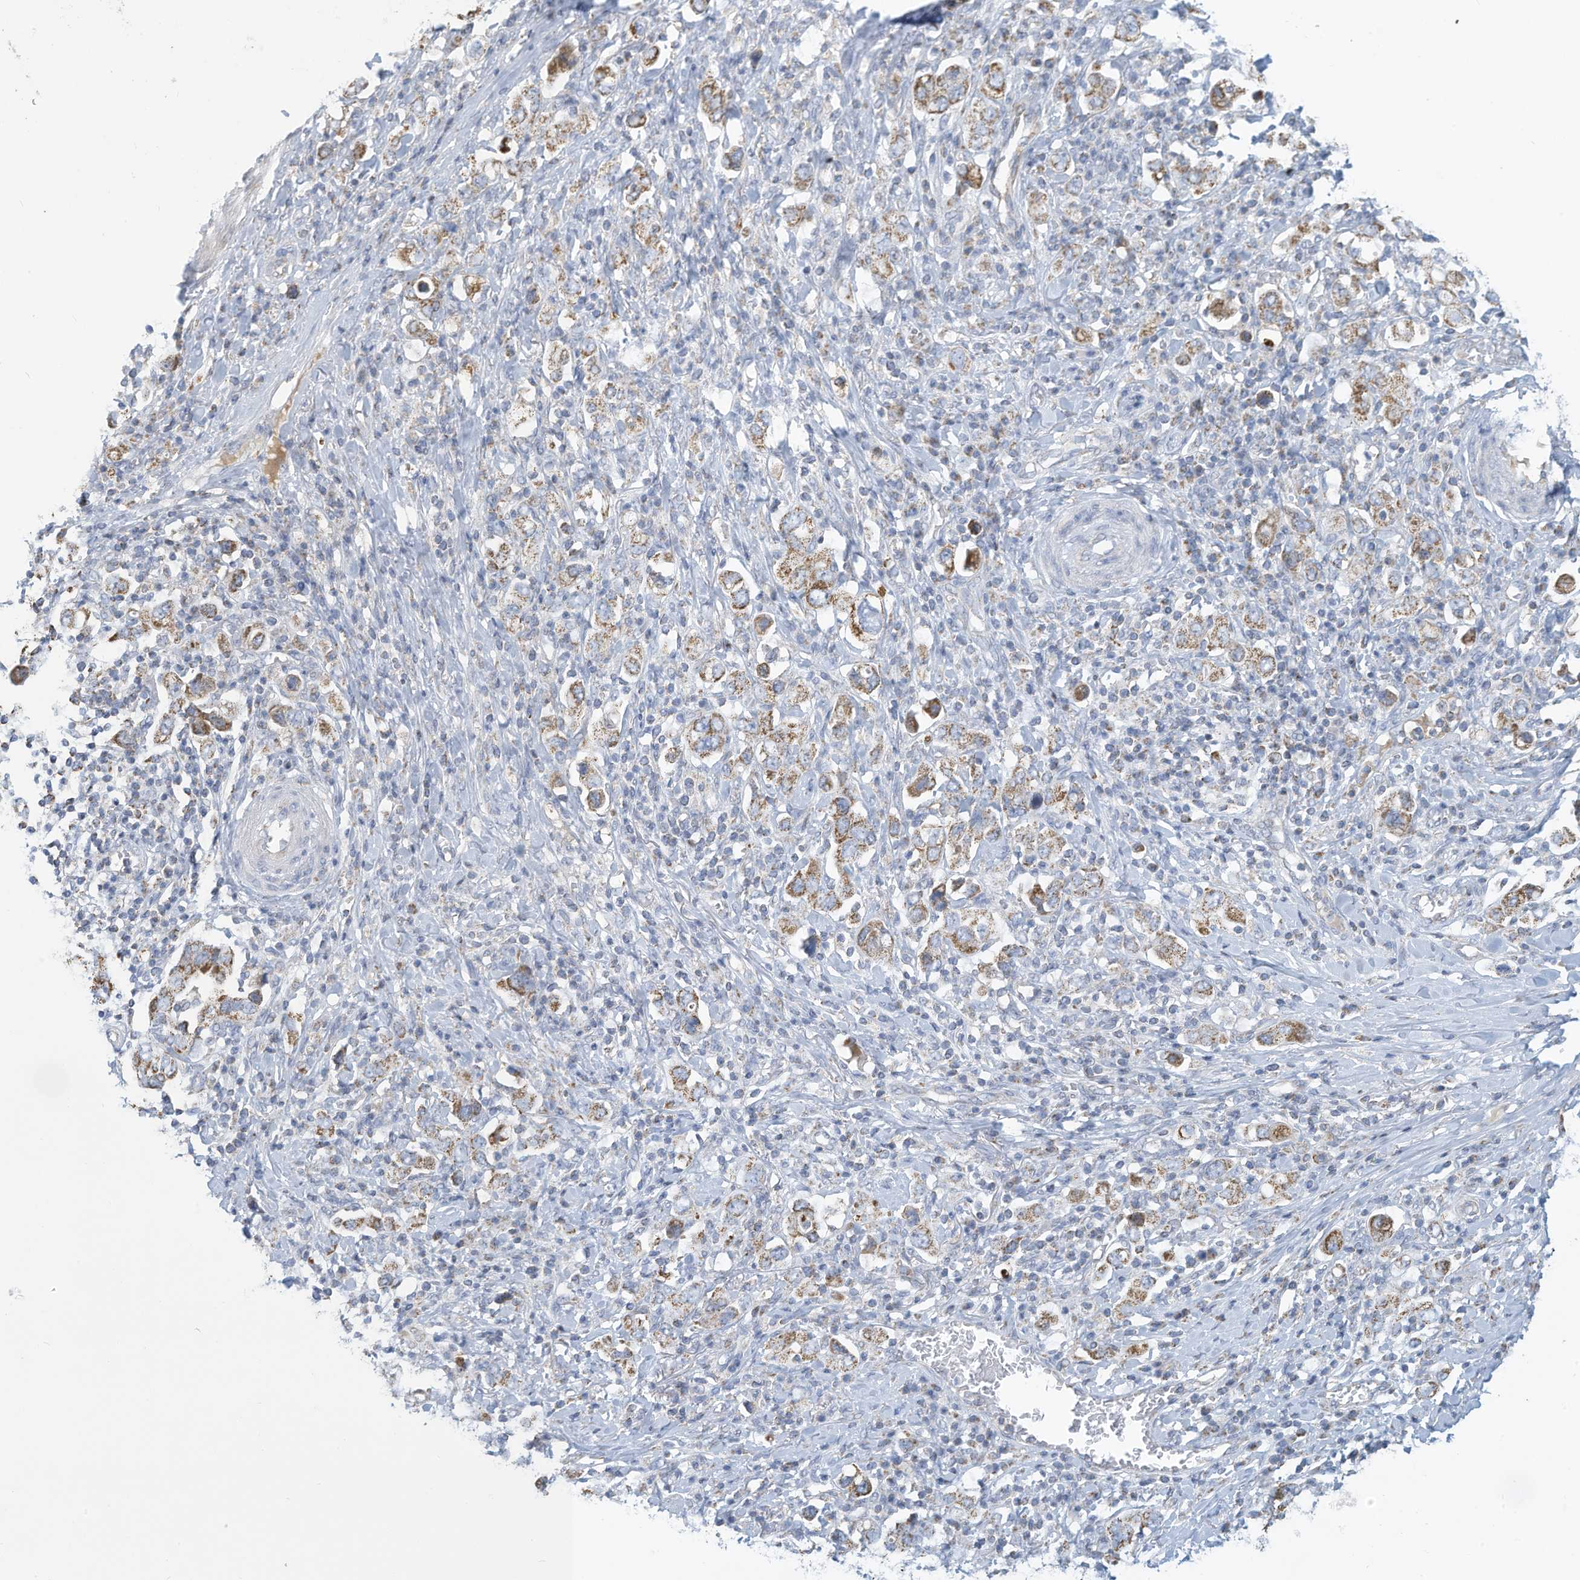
{"staining": {"intensity": "moderate", "quantity": "25%-75%", "location": "cytoplasmic/membranous"}, "tissue": "stomach cancer", "cell_type": "Tumor cells", "image_type": "cancer", "snomed": [{"axis": "morphology", "description": "Adenocarcinoma, NOS"}, {"axis": "topography", "description": "Stomach, upper"}], "caption": "Brown immunohistochemical staining in human stomach cancer shows moderate cytoplasmic/membranous staining in about 25%-75% of tumor cells.", "gene": "NLN", "patient": {"sex": "male", "age": 62}}